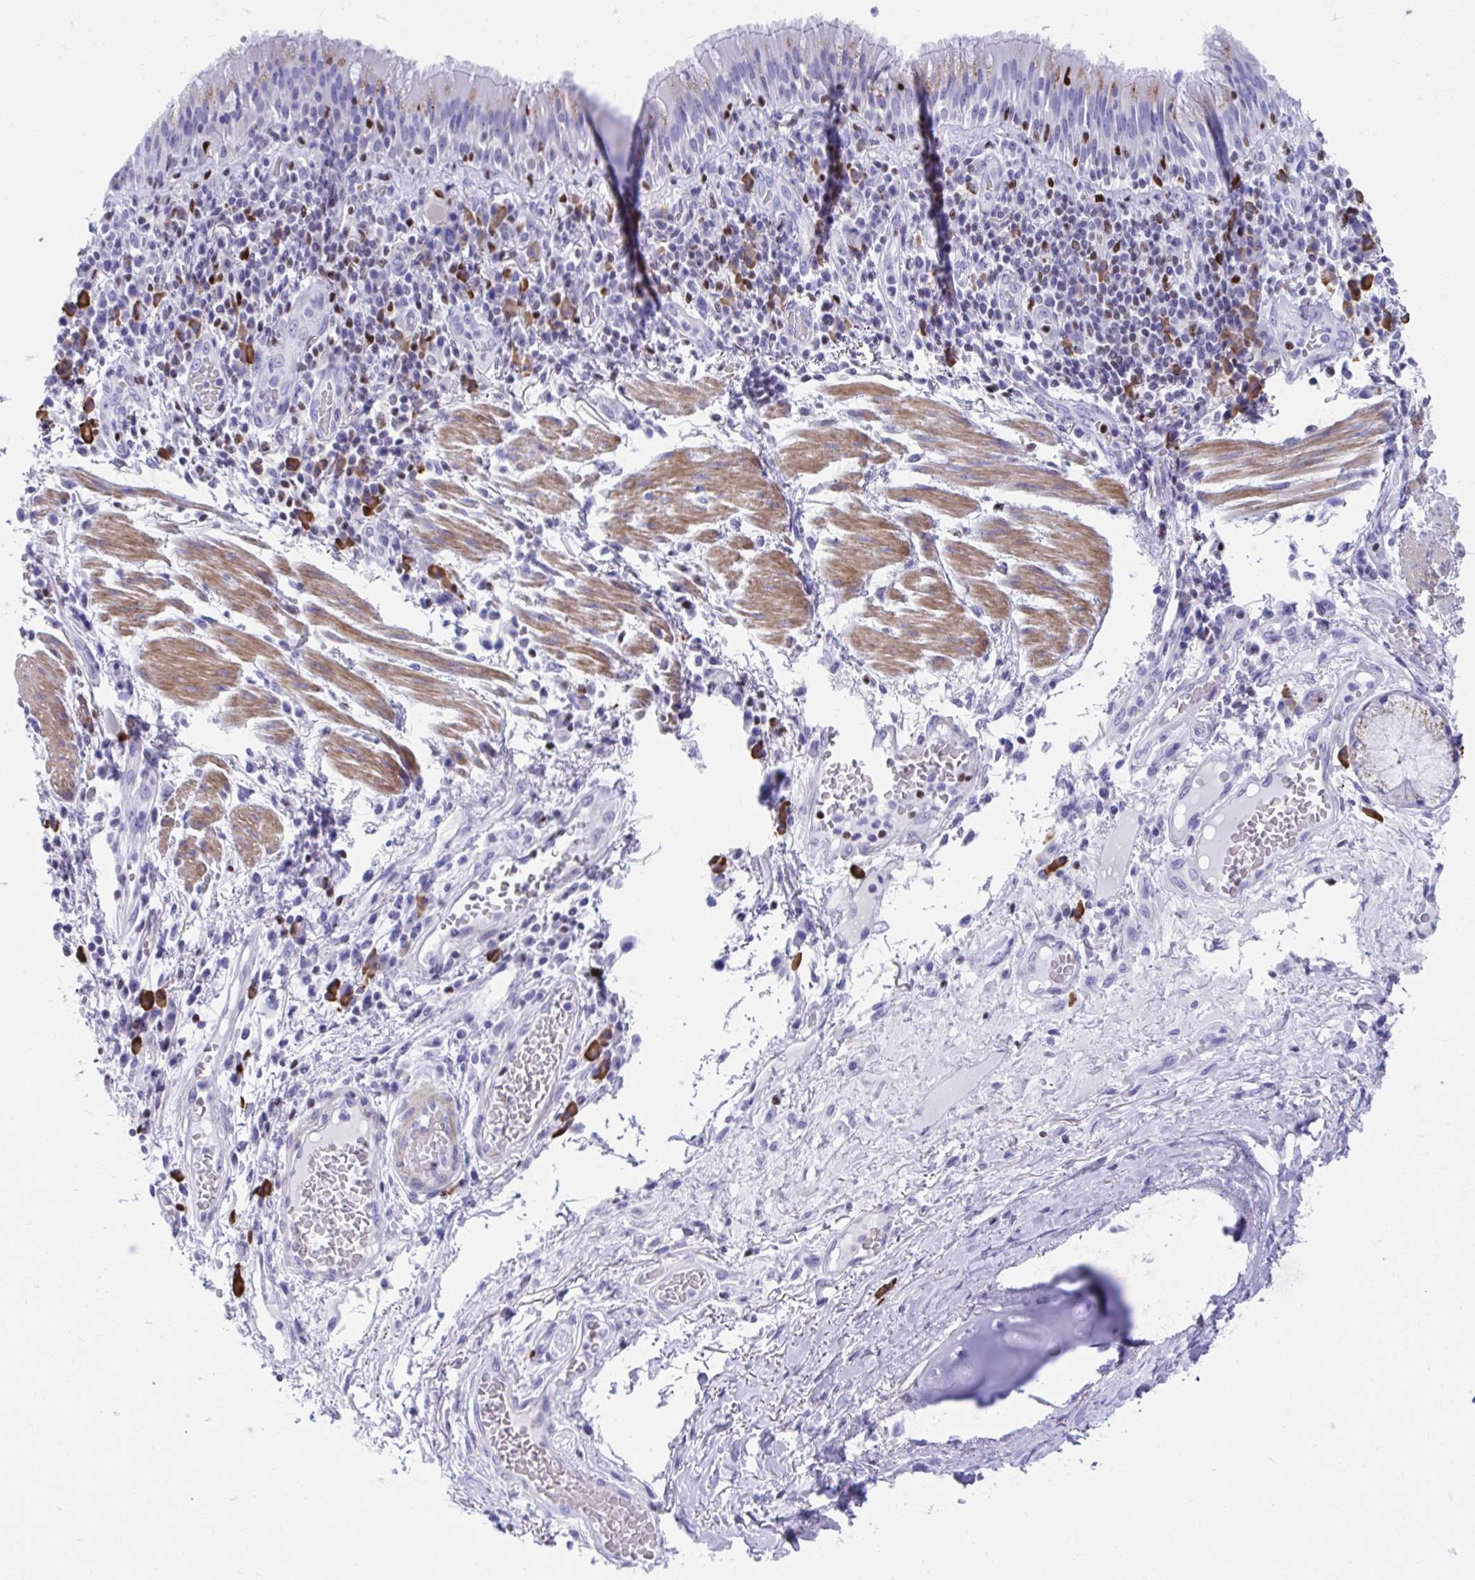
{"staining": {"intensity": "weak", "quantity": "<25%", "location": "cytoplasmic/membranous"}, "tissue": "bronchus", "cell_type": "Respiratory epithelial cells", "image_type": "normal", "snomed": [{"axis": "morphology", "description": "Normal tissue, NOS"}, {"axis": "topography", "description": "Cartilage tissue"}, {"axis": "topography", "description": "Bronchus"}], "caption": "High magnification brightfield microscopy of unremarkable bronchus stained with DAB (3,3'-diaminobenzidine) (brown) and counterstained with hematoxylin (blue): respiratory epithelial cells show no significant staining. (Brightfield microscopy of DAB (3,3'-diaminobenzidine) immunohistochemistry (IHC) at high magnification).", "gene": "RUNX3", "patient": {"sex": "male", "age": 56}}